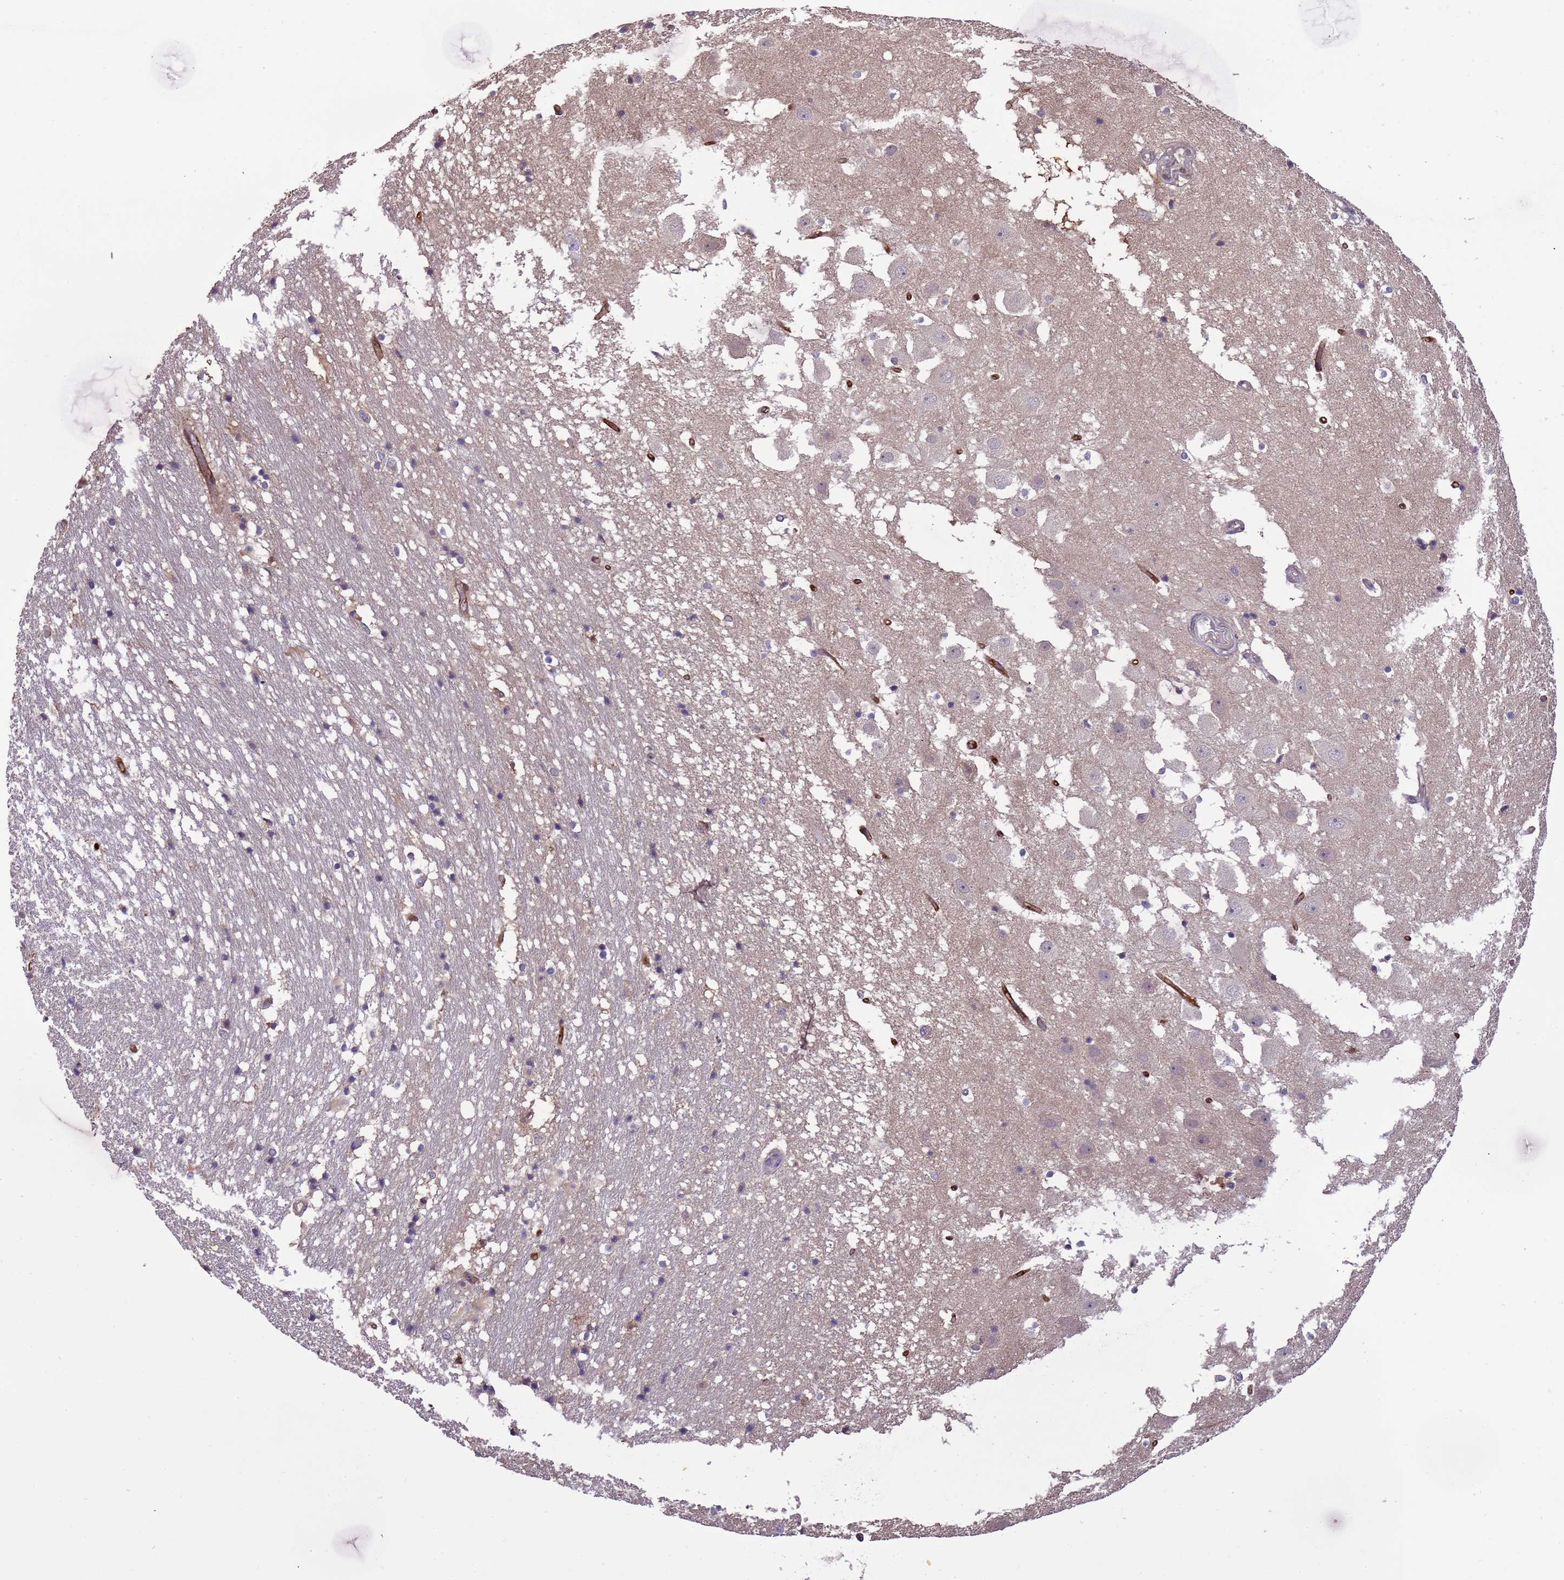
{"staining": {"intensity": "negative", "quantity": "none", "location": "none"}, "tissue": "hippocampus", "cell_type": "Glial cells", "image_type": "normal", "snomed": [{"axis": "morphology", "description": "Normal tissue, NOS"}, {"axis": "topography", "description": "Hippocampus"}], "caption": "High power microscopy histopathology image of an immunohistochemistry (IHC) micrograph of benign hippocampus, revealing no significant staining in glial cells.", "gene": "ZBTB5", "patient": {"sex": "female", "age": 52}}